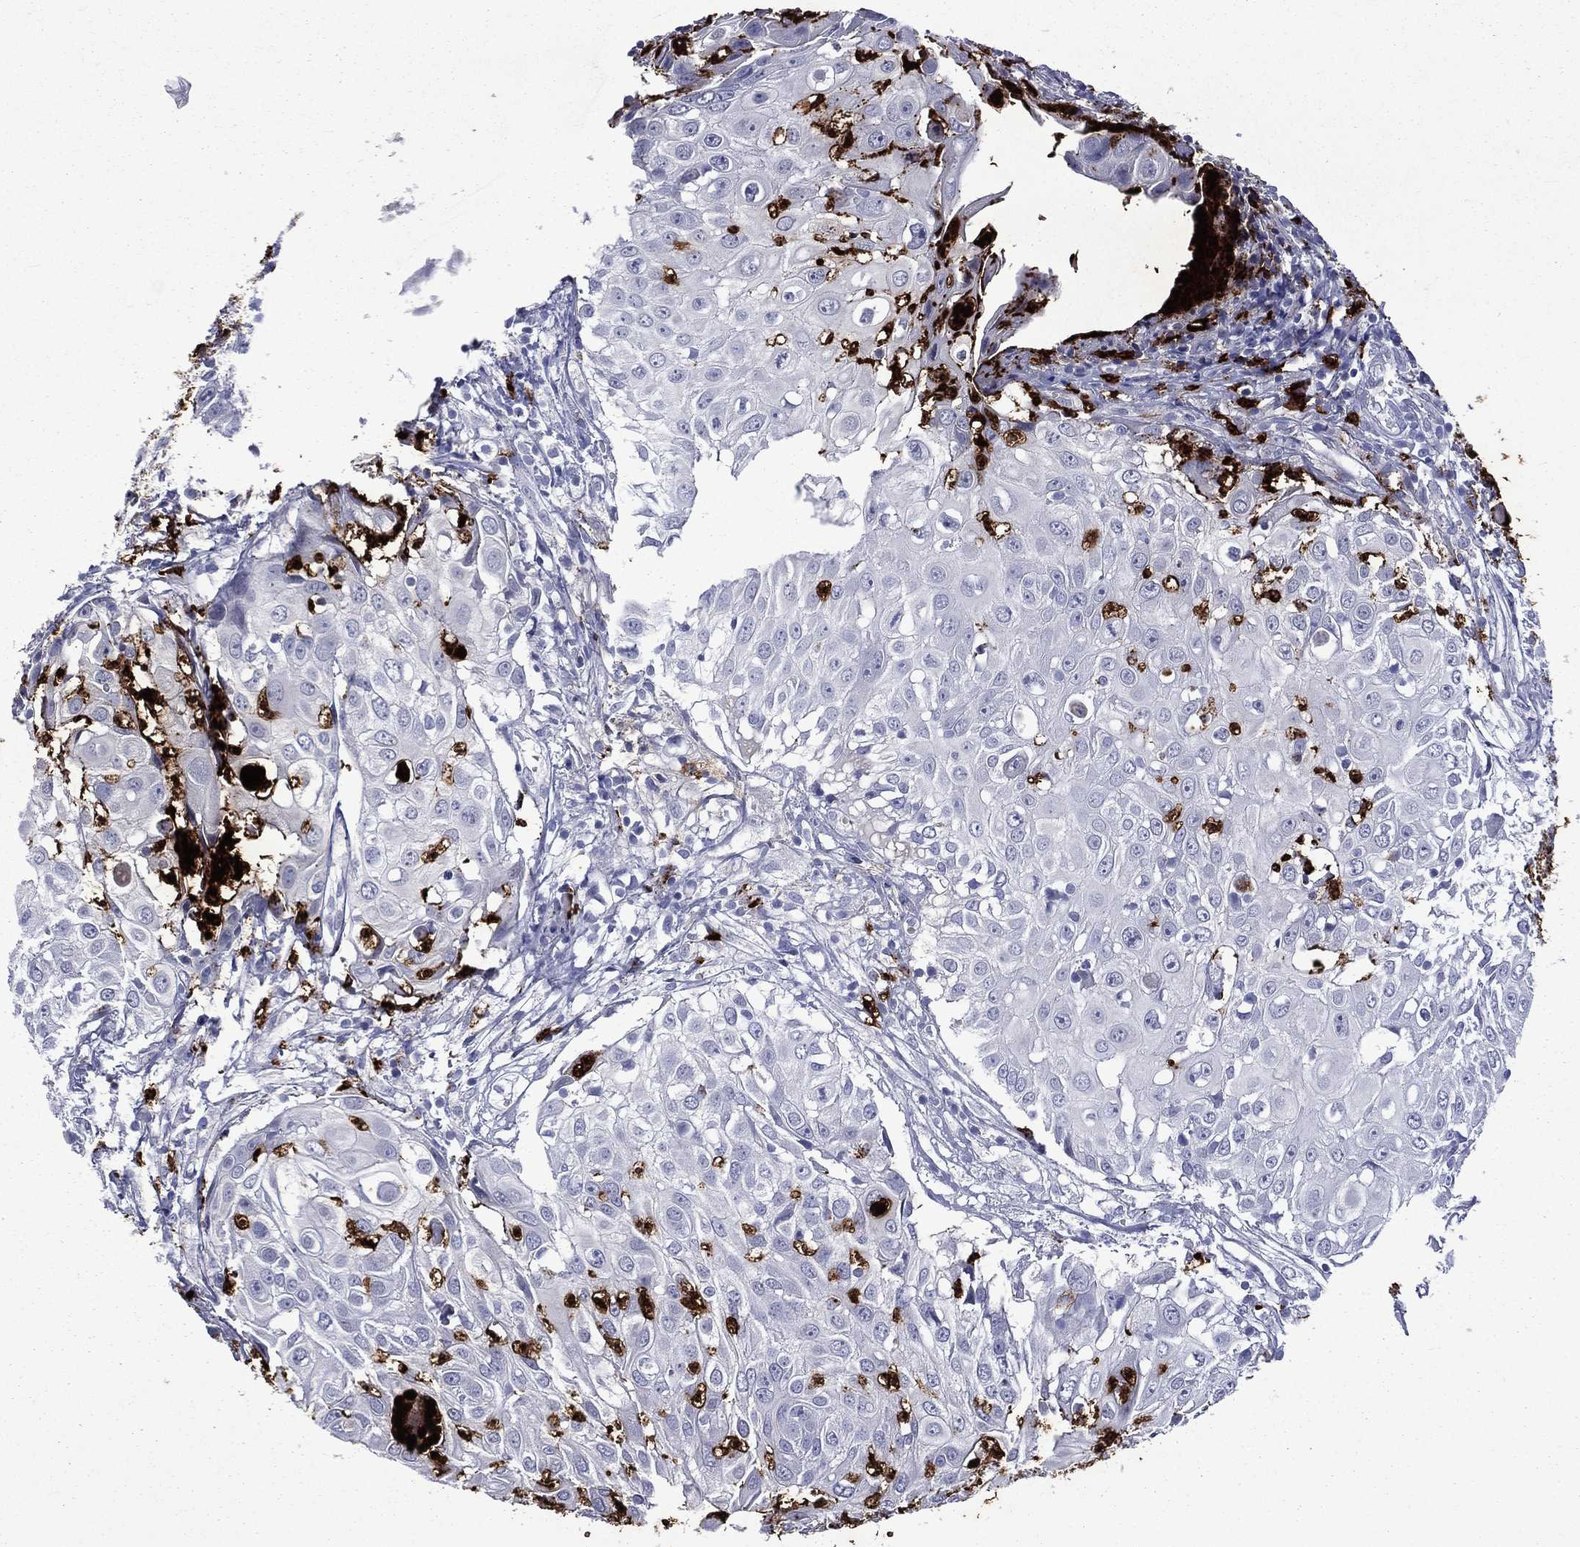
{"staining": {"intensity": "negative", "quantity": "none", "location": "none"}, "tissue": "urothelial cancer", "cell_type": "Tumor cells", "image_type": "cancer", "snomed": [{"axis": "morphology", "description": "Urothelial carcinoma, High grade"}, {"axis": "topography", "description": "Urinary bladder"}], "caption": "Immunohistochemistry (IHC) of human urothelial cancer shows no expression in tumor cells. The staining is performed using DAB brown chromogen with nuclei counter-stained in using hematoxylin.", "gene": "ELANE", "patient": {"sex": "female", "age": 79}}